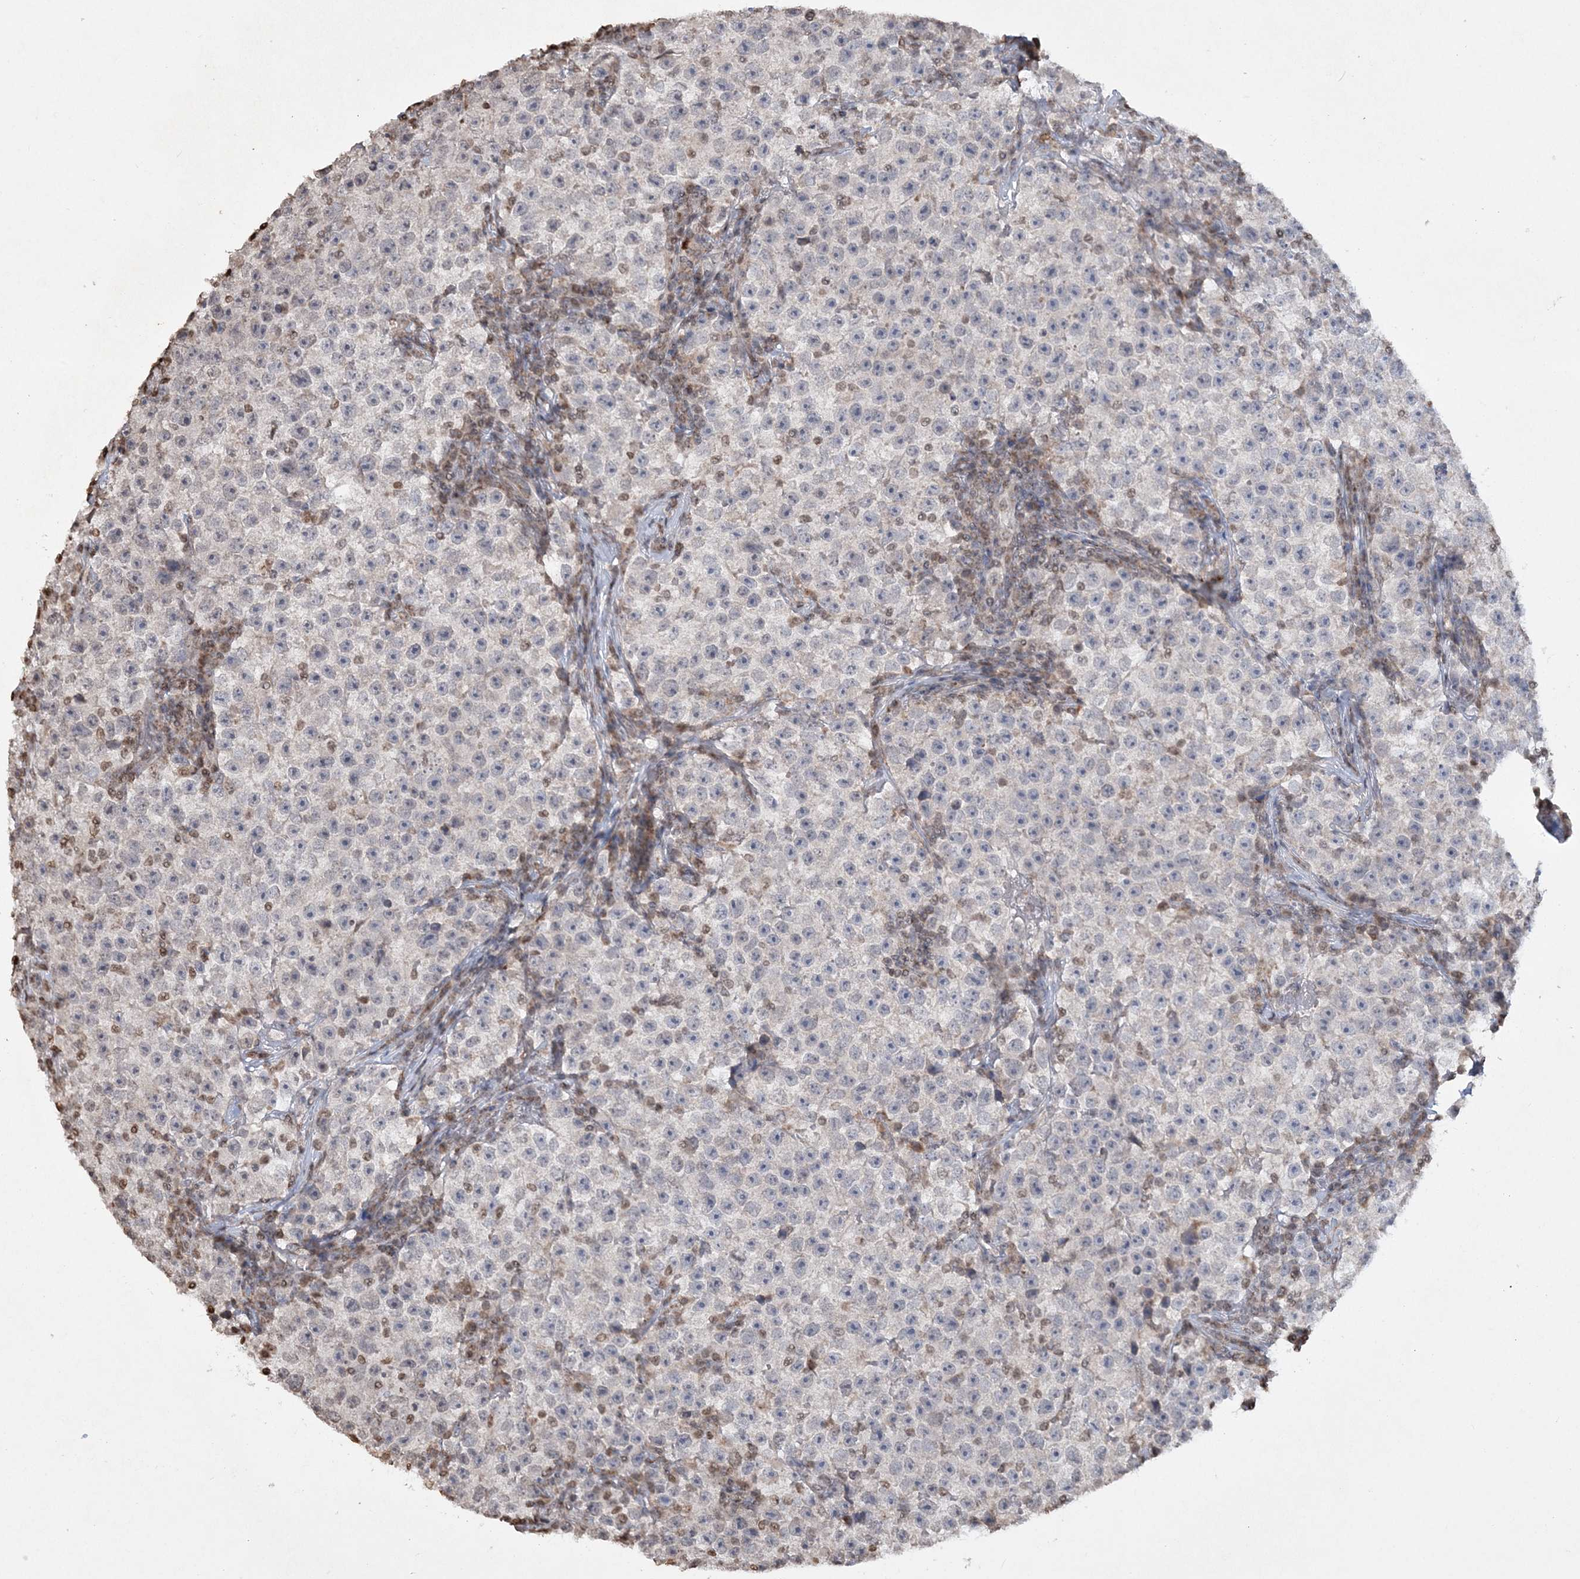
{"staining": {"intensity": "negative", "quantity": "none", "location": "none"}, "tissue": "testis cancer", "cell_type": "Tumor cells", "image_type": "cancer", "snomed": [{"axis": "morphology", "description": "Seminoma, NOS"}, {"axis": "topography", "description": "Testis"}], "caption": "Seminoma (testis) stained for a protein using immunohistochemistry (IHC) demonstrates no expression tumor cells.", "gene": "TTC7A", "patient": {"sex": "male", "age": 22}}